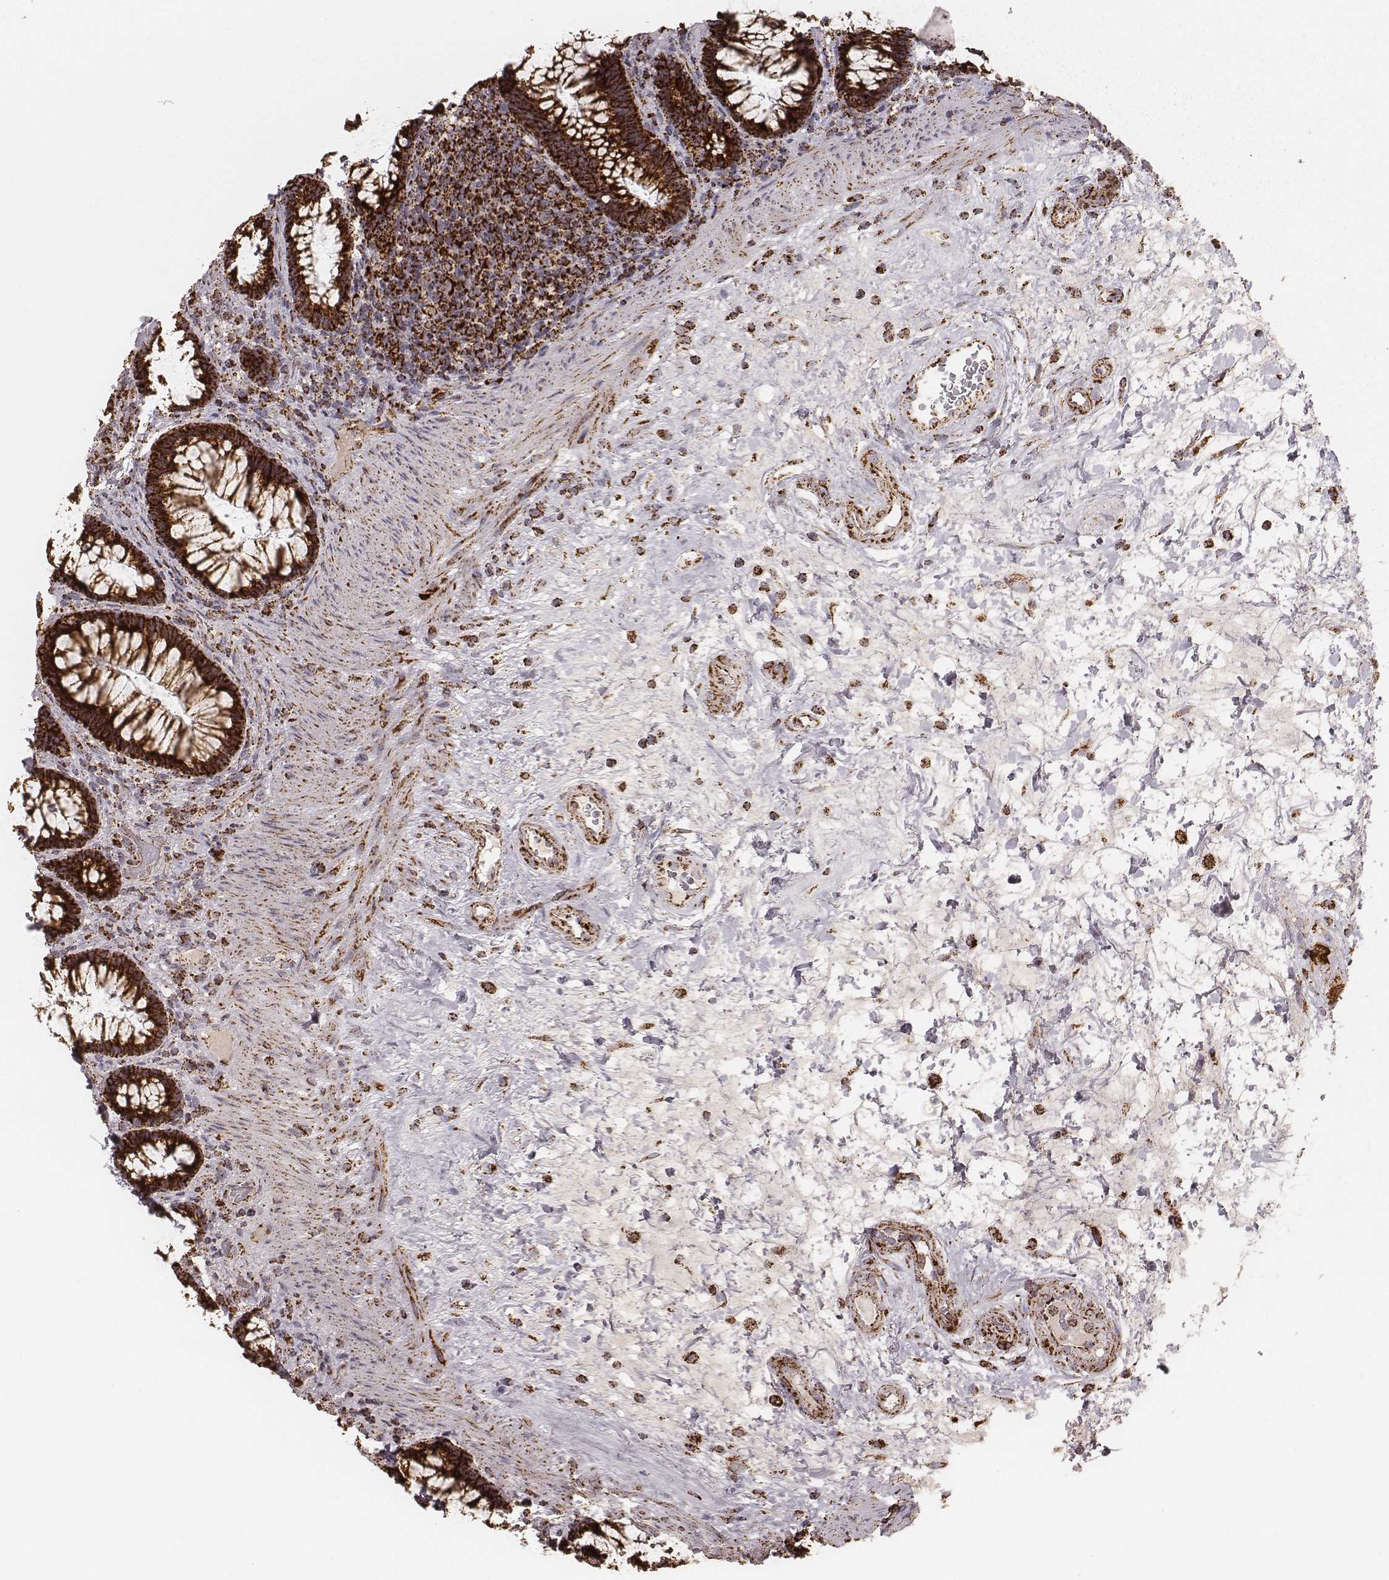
{"staining": {"intensity": "strong", "quantity": ">75%", "location": "cytoplasmic/membranous"}, "tissue": "rectum", "cell_type": "Glandular cells", "image_type": "normal", "snomed": [{"axis": "morphology", "description": "Normal tissue, NOS"}, {"axis": "topography", "description": "Rectum"}], "caption": "Protein expression by immunohistochemistry reveals strong cytoplasmic/membranous positivity in about >75% of glandular cells in normal rectum.", "gene": "CS", "patient": {"sex": "male", "age": 72}}